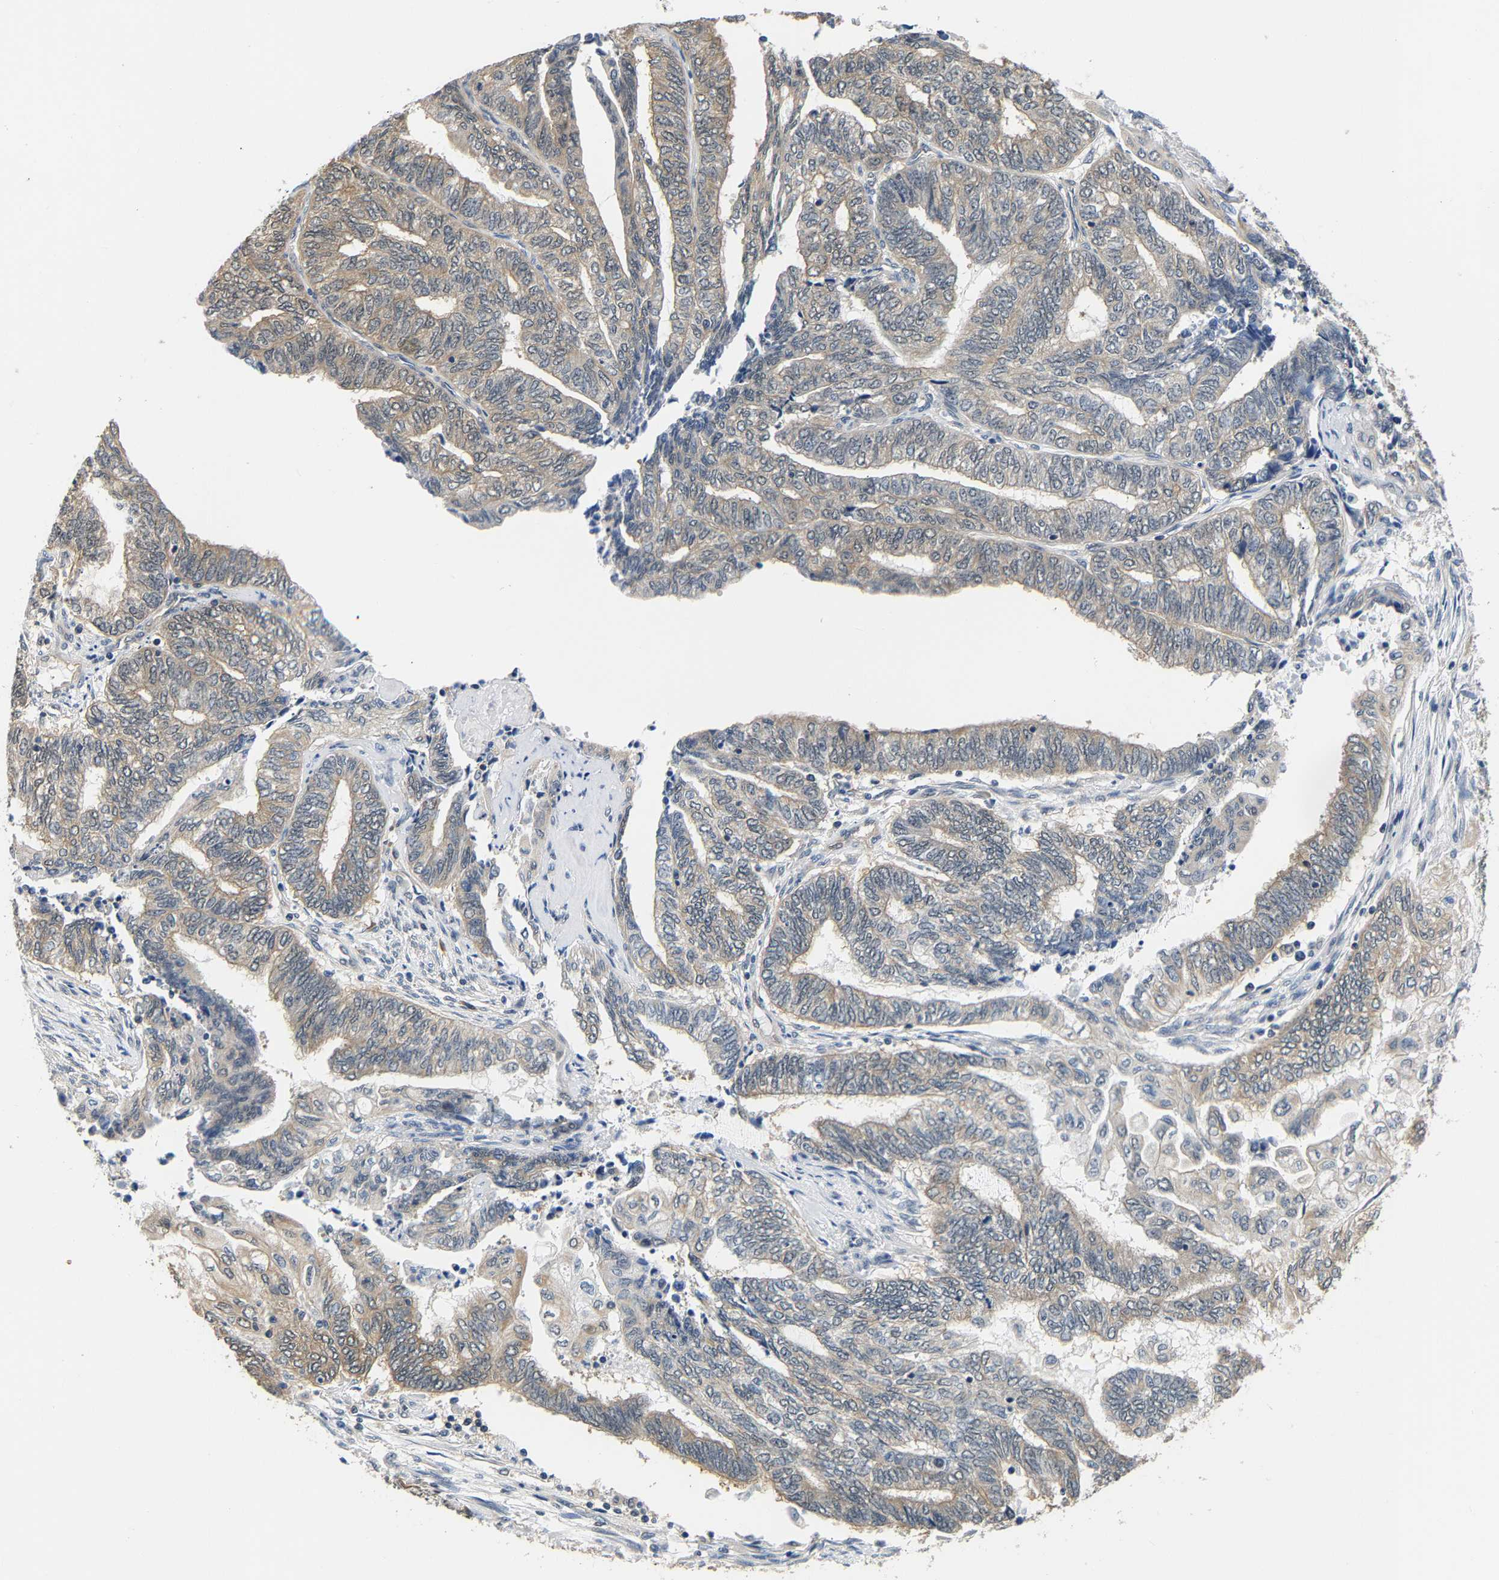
{"staining": {"intensity": "weak", "quantity": "25%-75%", "location": "cytoplasmic/membranous"}, "tissue": "endometrial cancer", "cell_type": "Tumor cells", "image_type": "cancer", "snomed": [{"axis": "morphology", "description": "Adenocarcinoma, NOS"}, {"axis": "topography", "description": "Uterus"}, {"axis": "topography", "description": "Endometrium"}], "caption": "Brown immunohistochemical staining in adenocarcinoma (endometrial) shows weak cytoplasmic/membranous expression in about 25%-75% of tumor cells.", "gene": "ARHGEF12", "patient": {"sex": "female", "age": 70}}